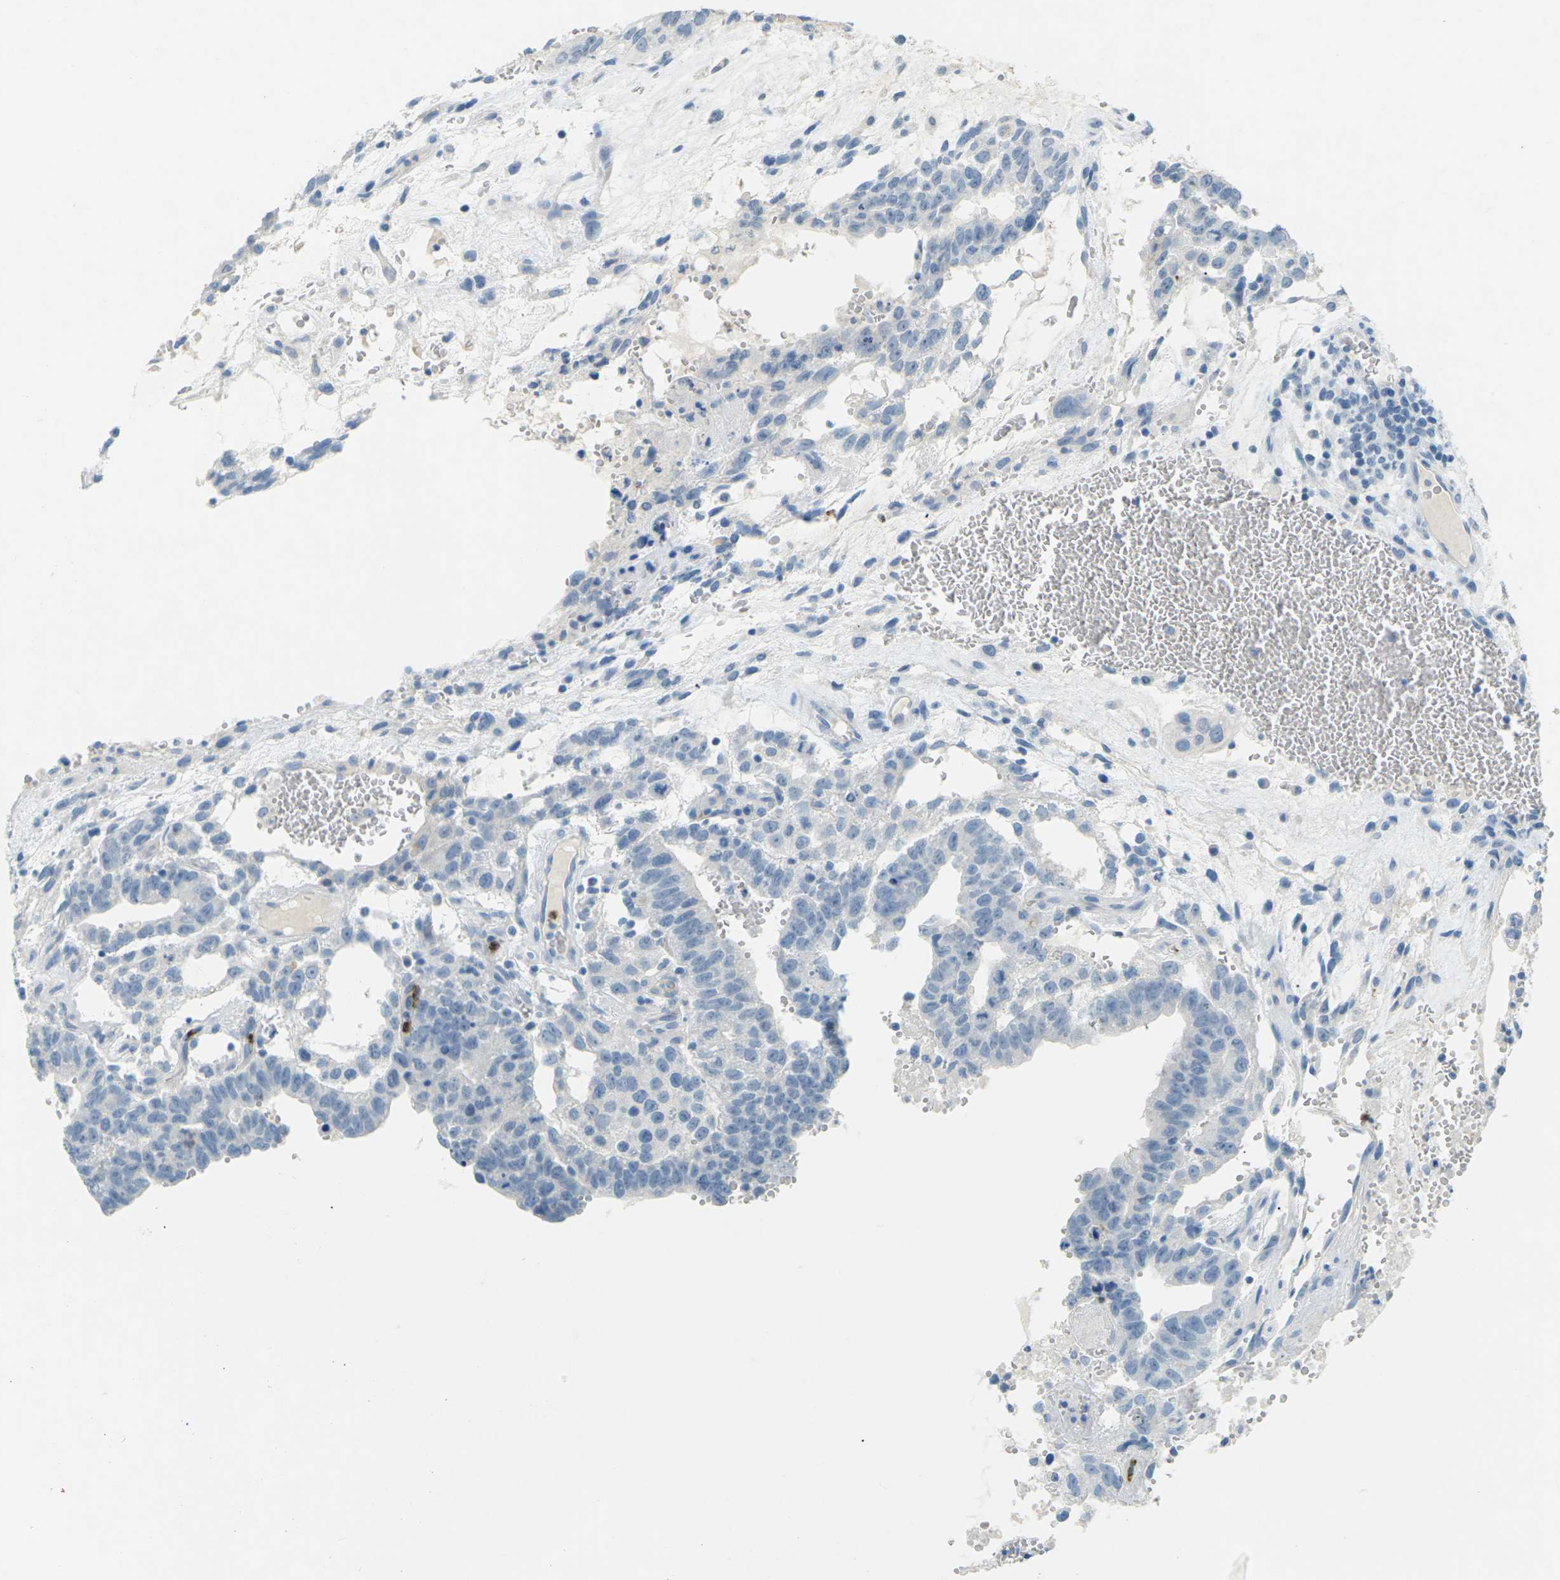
{"staining": {"intensity": "negative", "quantity": "none", "location": "none"}, "tissue": "testis cancer", "cell_type": "Tumor cells", "image_type": "cancer", "snomed": [{"axis": "morphology", "description": "Seminoma, NOS"}, {"axis": "morphology", "description": "Carcinoma, Embryonal, NOS"}, {"axis": "topography", "description": "Testis"}], "caption": "This is an IHC histopathology image of testis cancer. There is no staining in tumor cells.", "gene": "CDH16", "patient": {"sex": "male", "age": 52}}